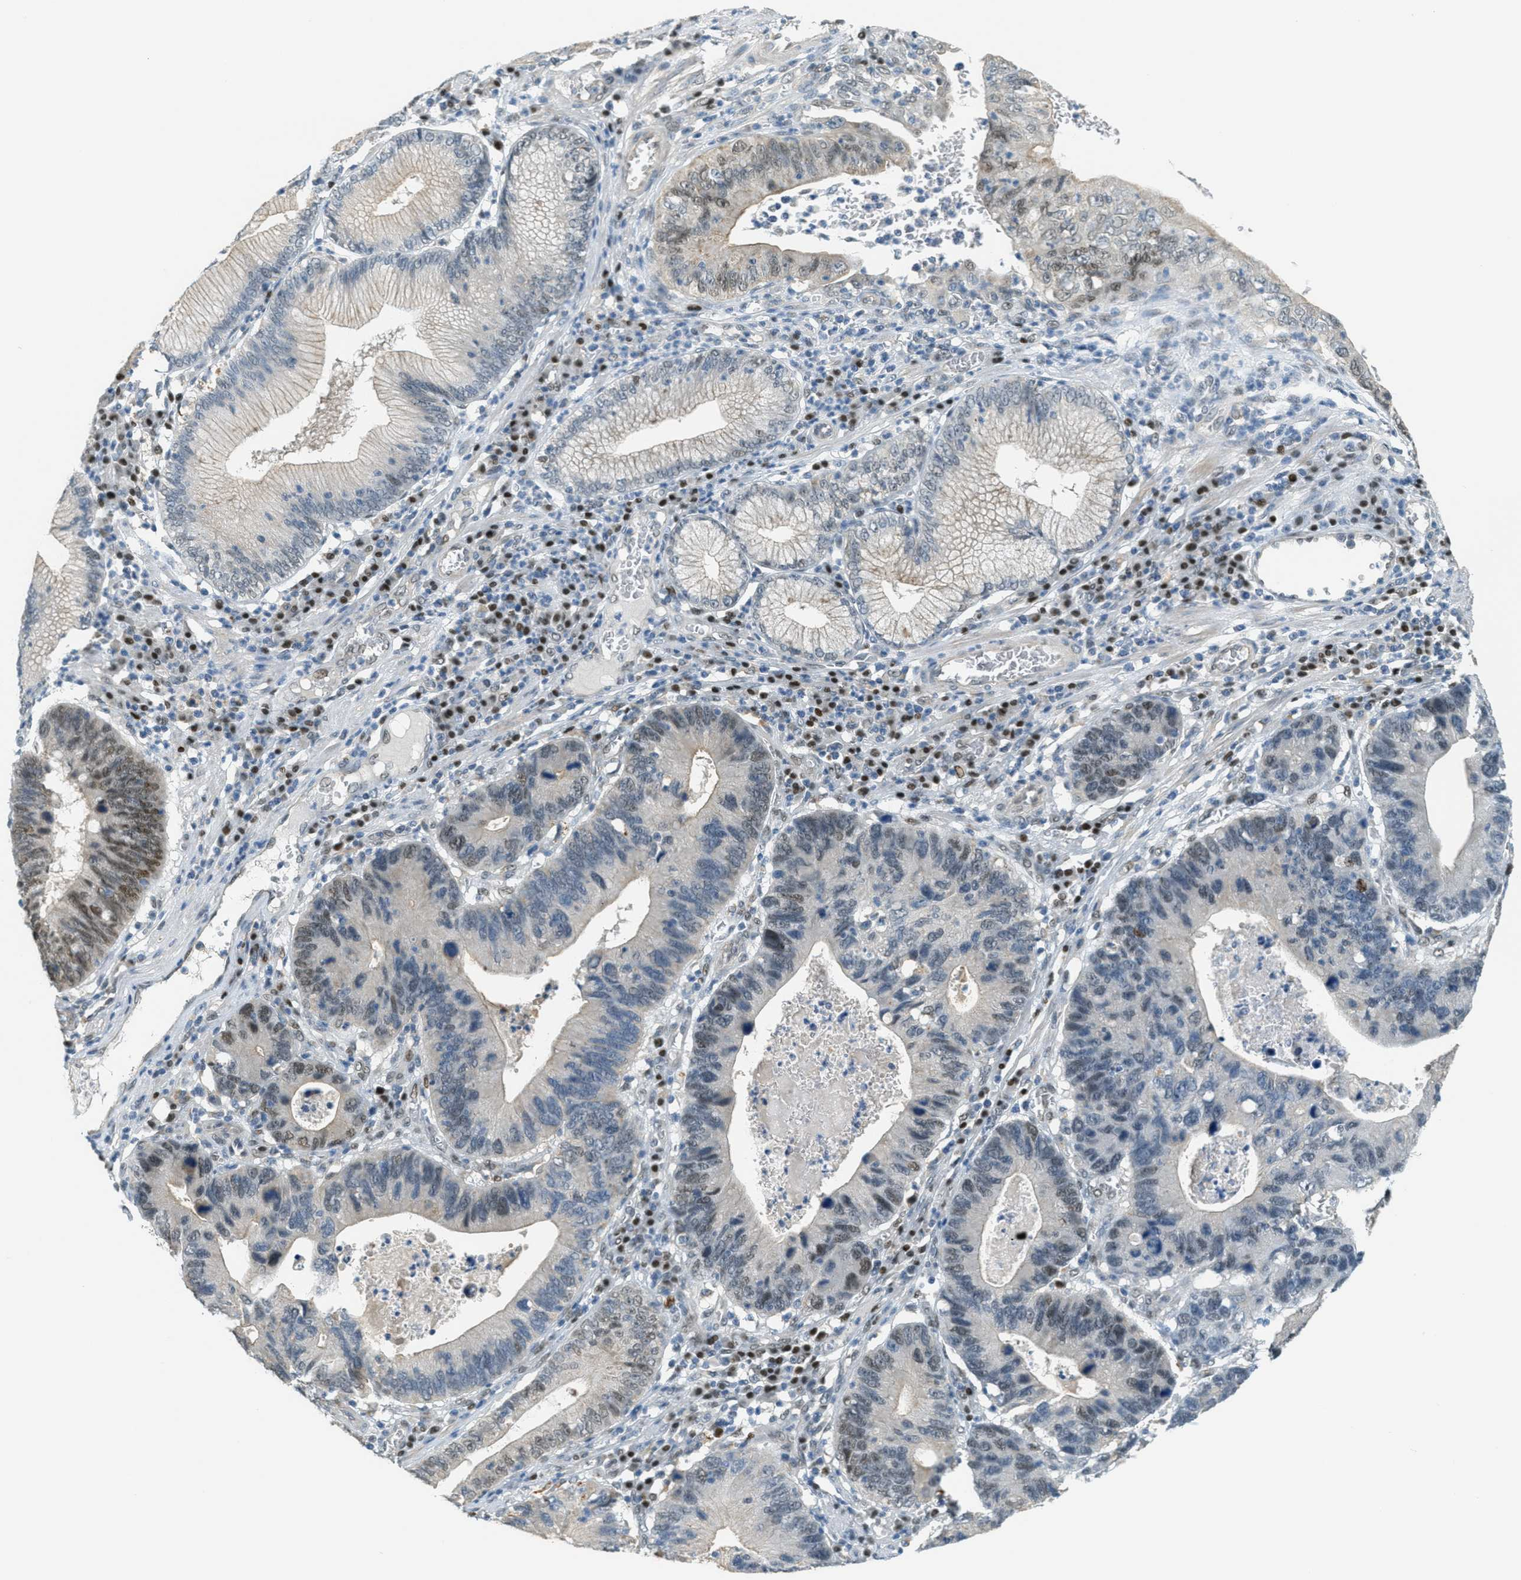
{"staining": {"intensity": "moderate", "quantity": "25%-75%", "location": "nuclear"}, "tissue": "stomach cancer", "cell_type": "Tumor cells", "image_type": "cancer", "snomed": [{"axis": "morphology", "description": "Adenocarcinoma, NOS"}, {"axis": "topography", "description": "Stomach"}], "caption": "The photomicrograph reveals staining of stomach cancer, revealing moderate nuclear protein staining (brown color) within tumor cells. (Brightfield microscopy of DAB IHC at high magnification).", "gene": "TCF3", "patient": {"sex": "male", "age": 59}}